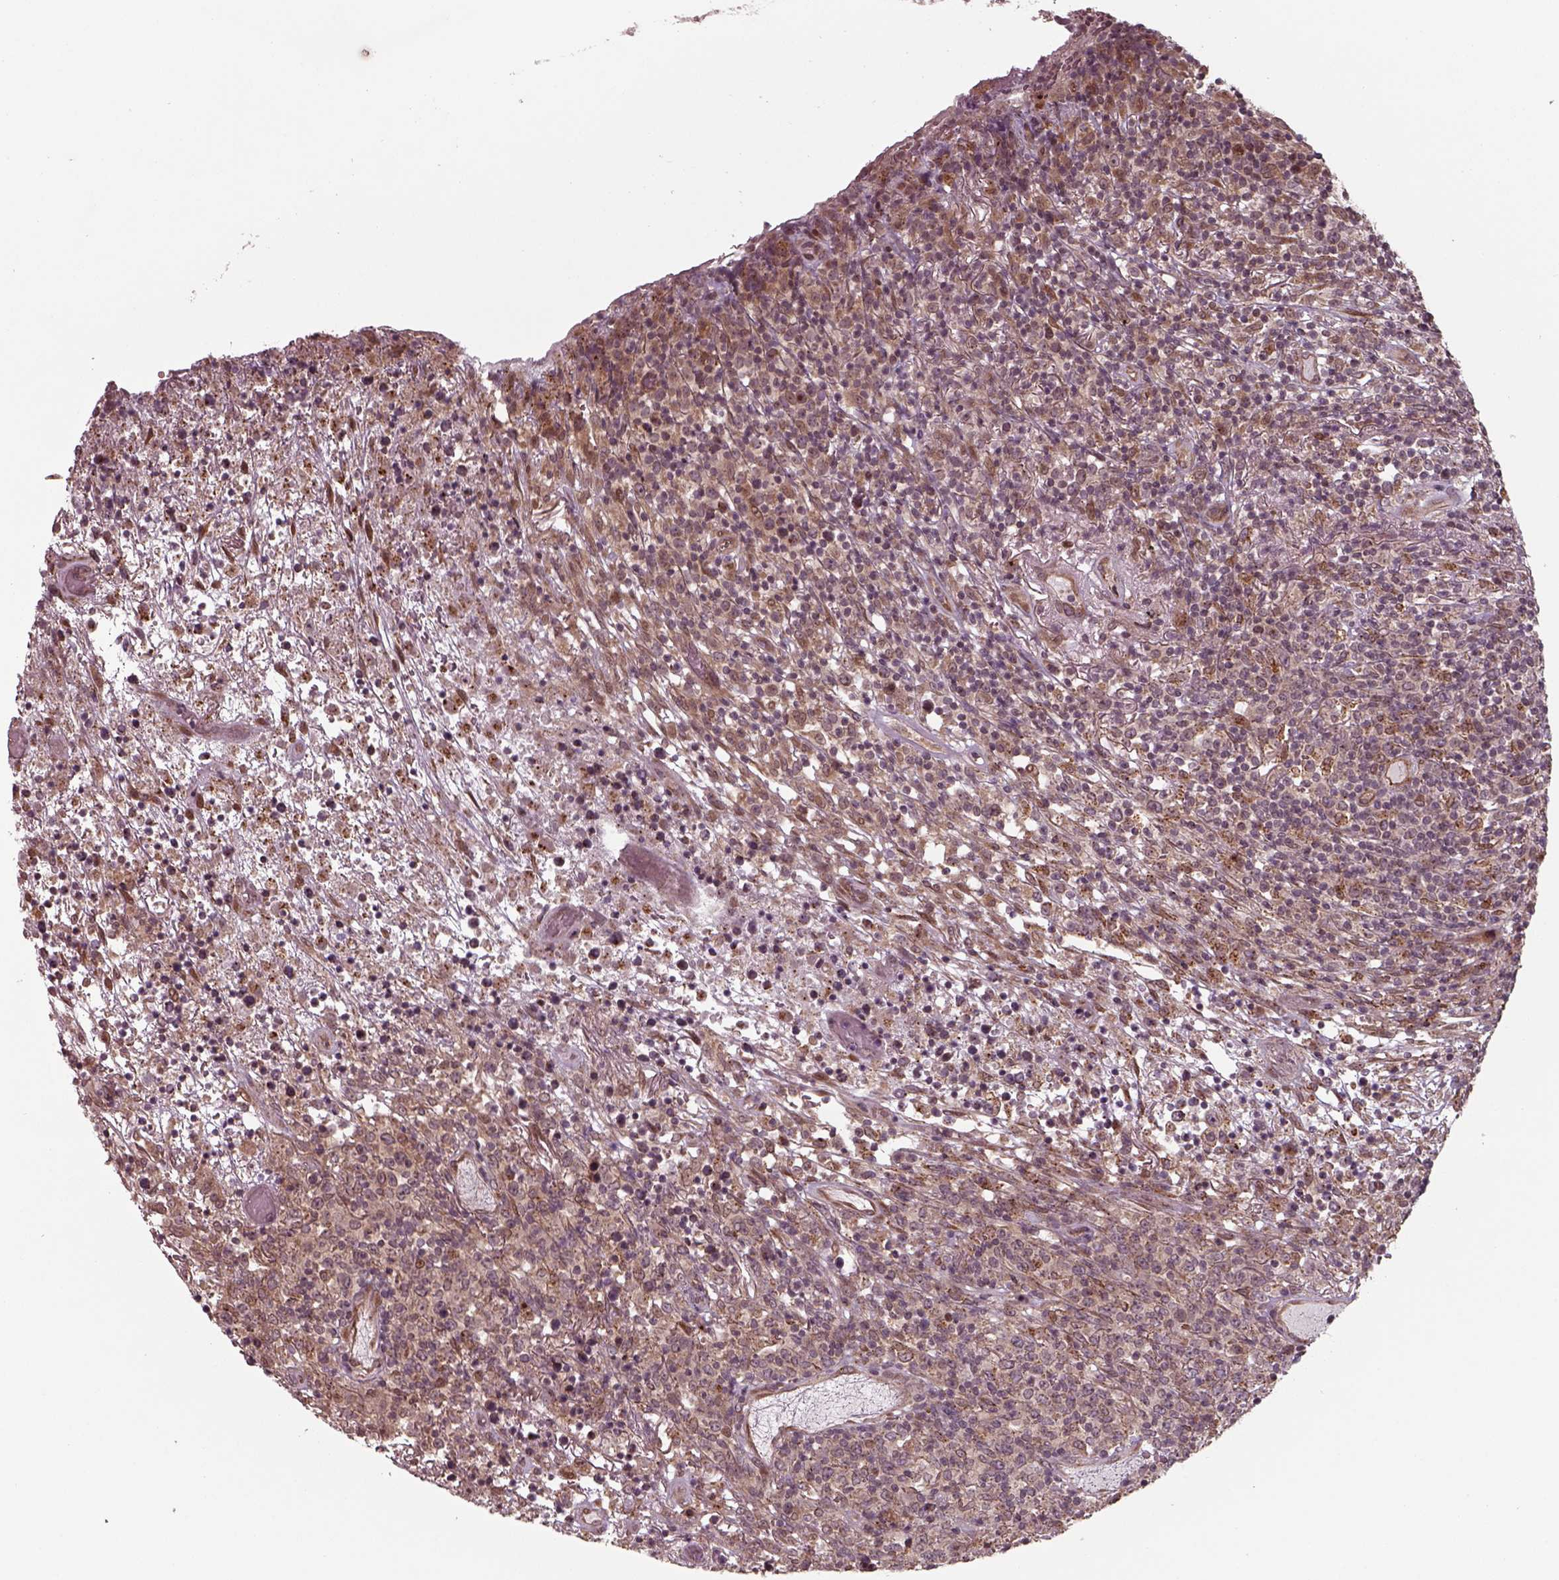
{"staining": {"intensity": "moderate", "quantity": ">75%", "location": "cytoplasmic/membranous"}, "tissue": "lymphoma", "cell_type": "Tumor cells", "image_type": "cancer", "snomed": [{"axis": "morphology", "description": "Malignant lymphoma, non-Hodgkin's type, High grade"}, {"axis": "topography", "description": "Lung"}], "caption": "Immunohistochemistry (DAB (3,3'-diaminobenzidine)) staining of human lymphoma exhibits moderate cytoplasmic/membranous protein positivity in about >75% of tumor cells.", "gene": "CHMP3", "patient": {"sex": "male", "age": 79}}